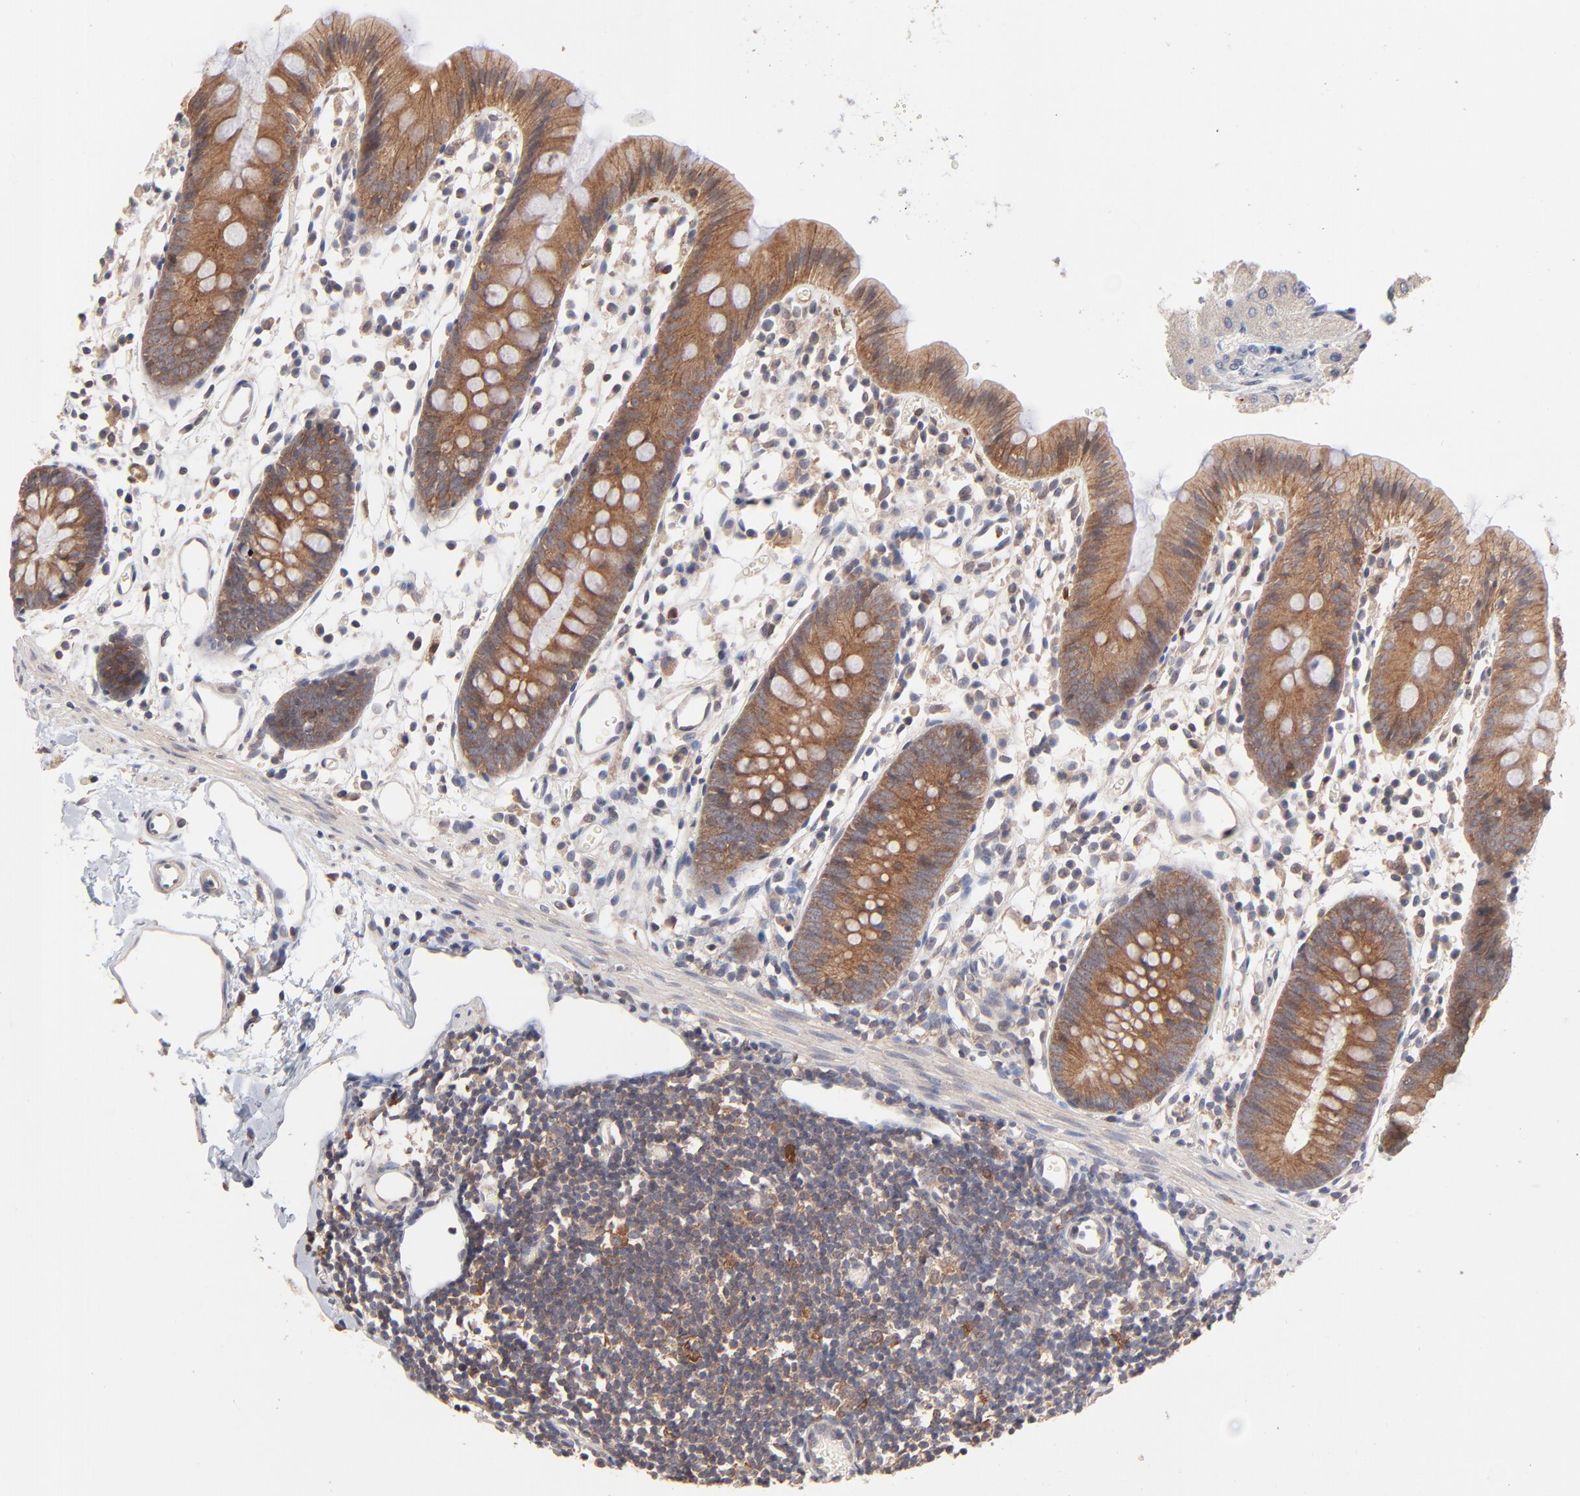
{"staining": {"intensity": "weak", "quantity": ">75%", "location": "cytoplasmic/membranous"}, "tissue": "colon", "cell_type": "Endothelial cells", "image_type": "normal", "snomed": [{"axis": "morphology", "description": "Normal tissue, NOS"}, {"axis": "topography", "description": "Colon"}], "caption": "IHC staining of benign colon, which reveals low levels of weak cytoplasmic/membranous staining in about >75% of endothelial cells indicating weak cytoplasmic/membranous protein positivity. The staining was performed using DAB (3,3'-diaminobenzidine) (brown) for protein detection and nuclei were counterstained in hematoxylin (blue).", "gene": "IVNS1ABP", "patient": {"sex": "male", "age": 14}}